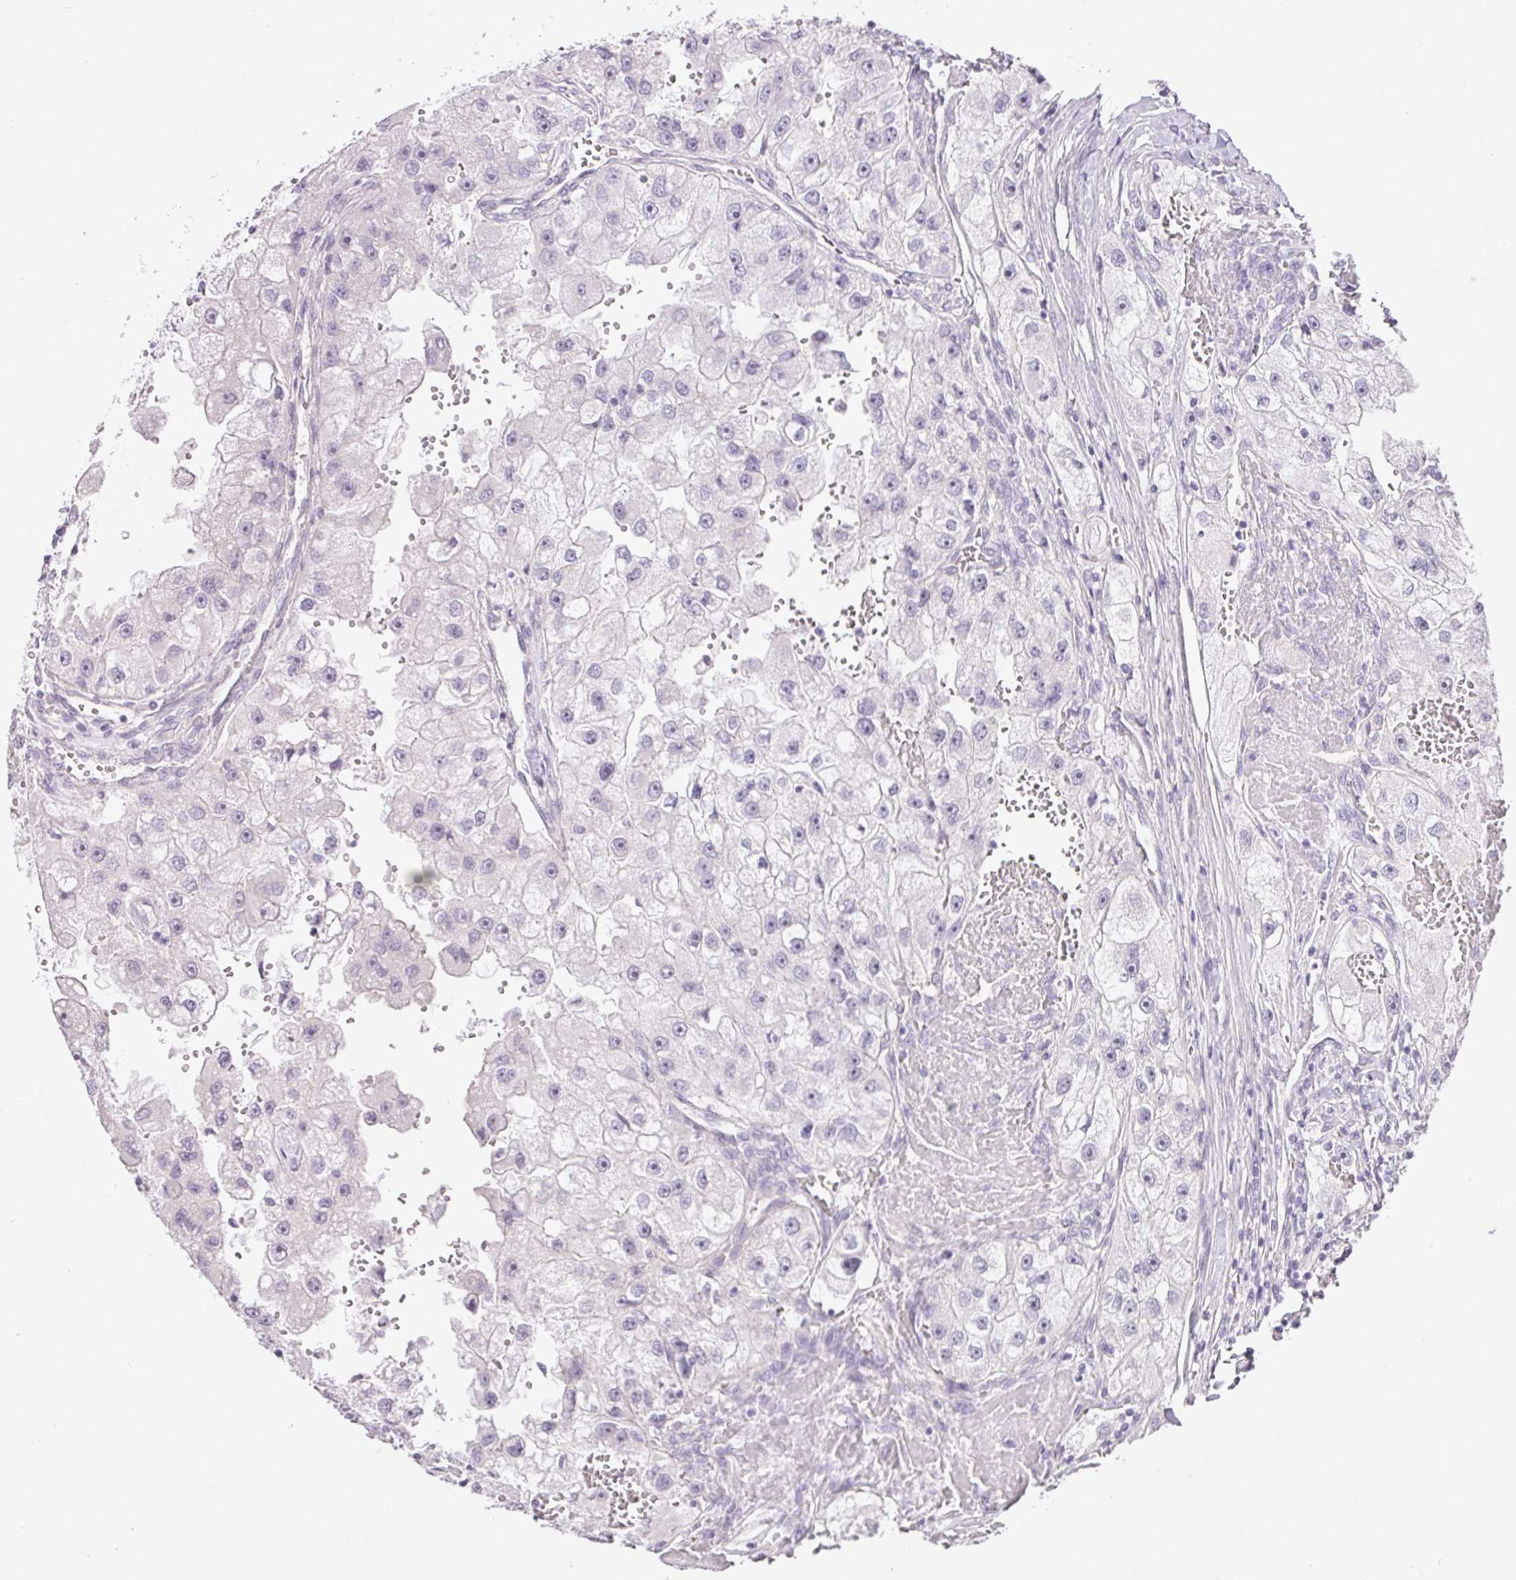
{"staining": {"intensity": "negative", "quantity": "none", "location": "none"}, "tissue": "renal cancer", "cell_type": "Tumor cells", "image_type": "cancer", "snomed": [{"axis": "morphology", "description": "Adenocarcinoma, NOS"}, {"axis": "topography", "description": "Kidney"}], "caption": "IHC image of renal adenocarcinoma stained for a protein (brown), which demonstrates no staining in tumor cells. The staining is performed using DAB brown chromogen with nuclei counter-stained in using hematoxylin.", "gene": "RAX2", "patient": {"sex": "male", "age": 63}}